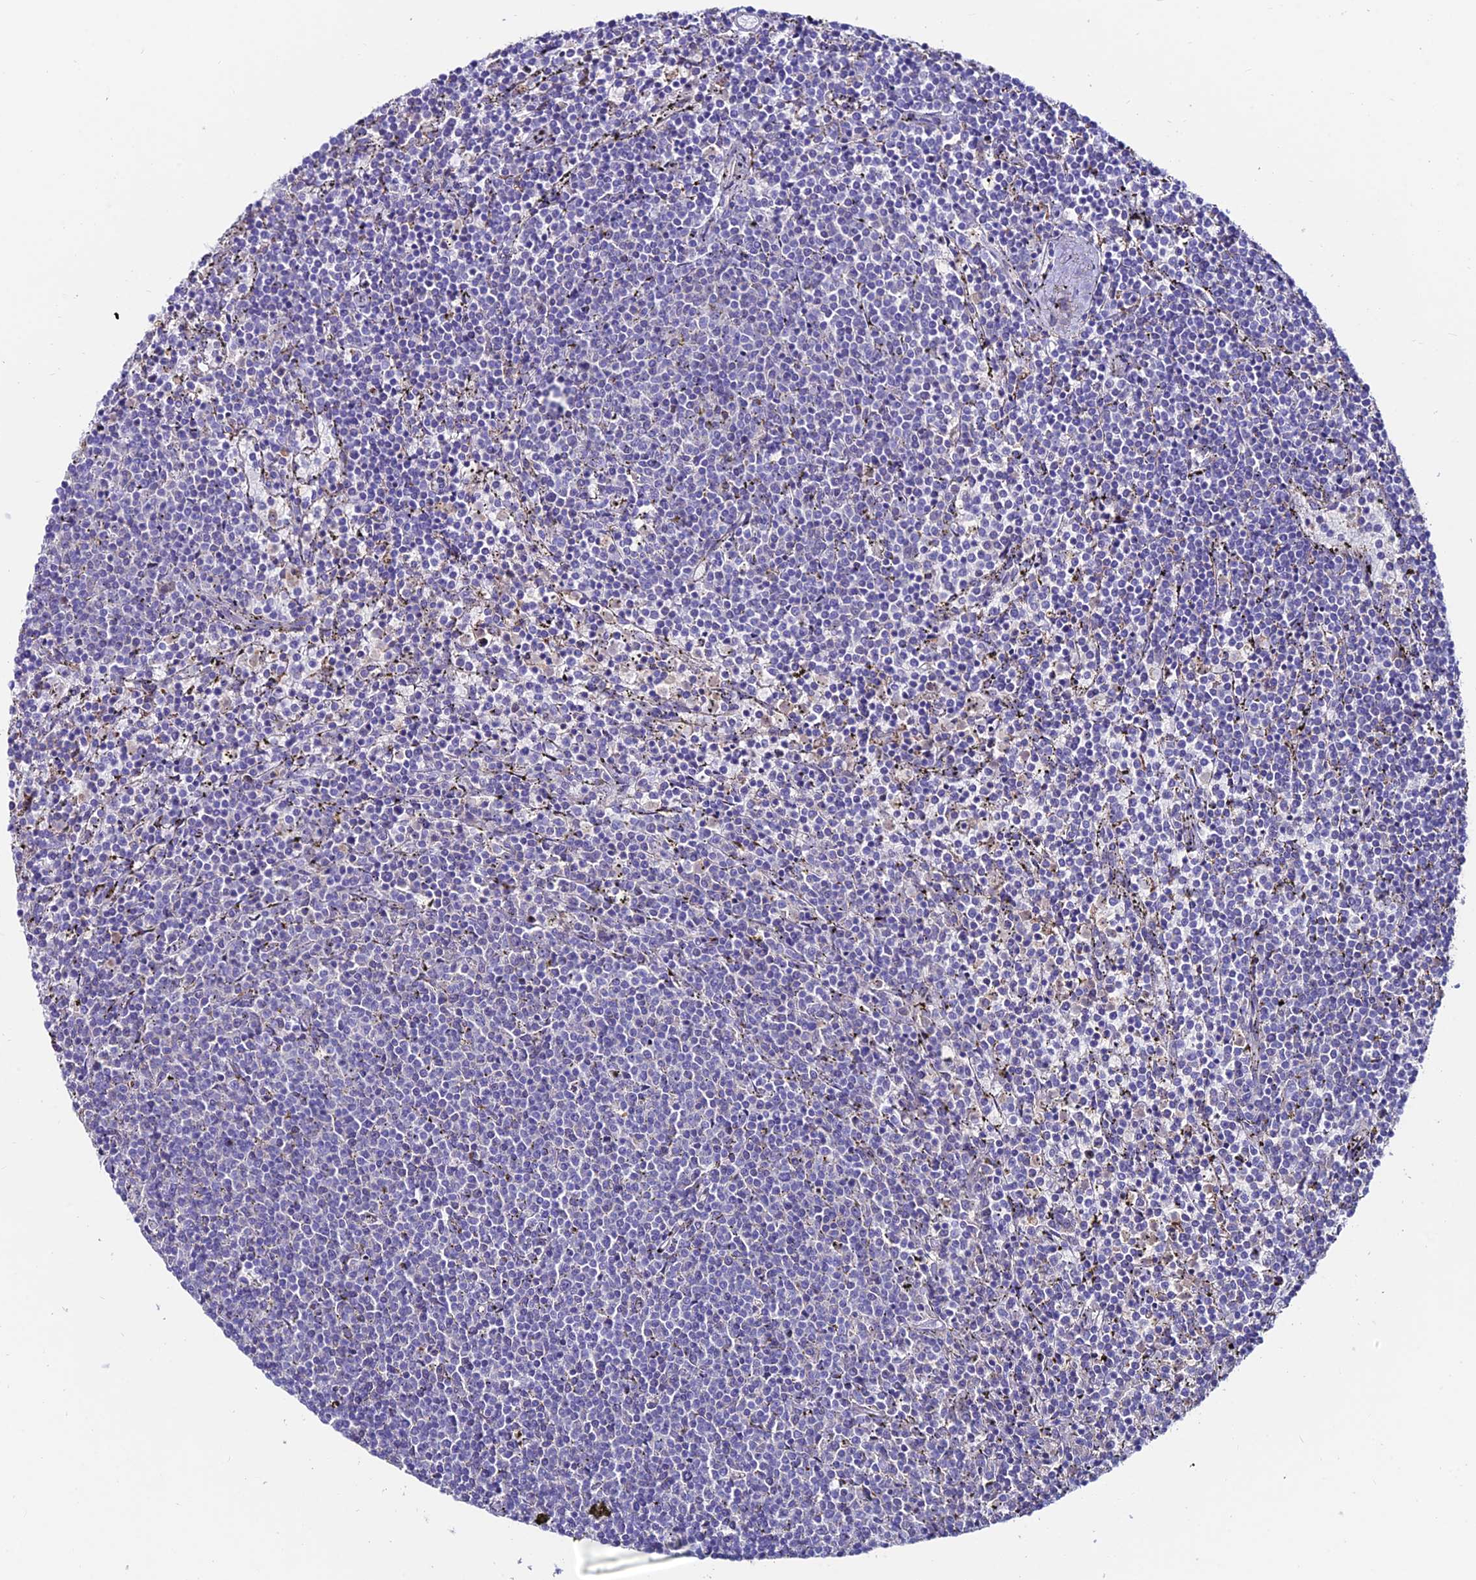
{"staining": {"intensity": "negative", "quantity": "none", "location": "none"}, "tissue": "lymphoma", "cell_type": "Tumor cells", "image_type": "cancer", "snomed": [{"axis": "morphology", "description": "Malignant lymphoma, non-Hodgkin's type, Low grade"}, {"axis": "topography", "description": "Spleen"}], "caption": "Tumor cells show no significant protein staining in lymphoma.", "gene": "SLC25A16", "patient": {"sex": "female", "age": 50}}